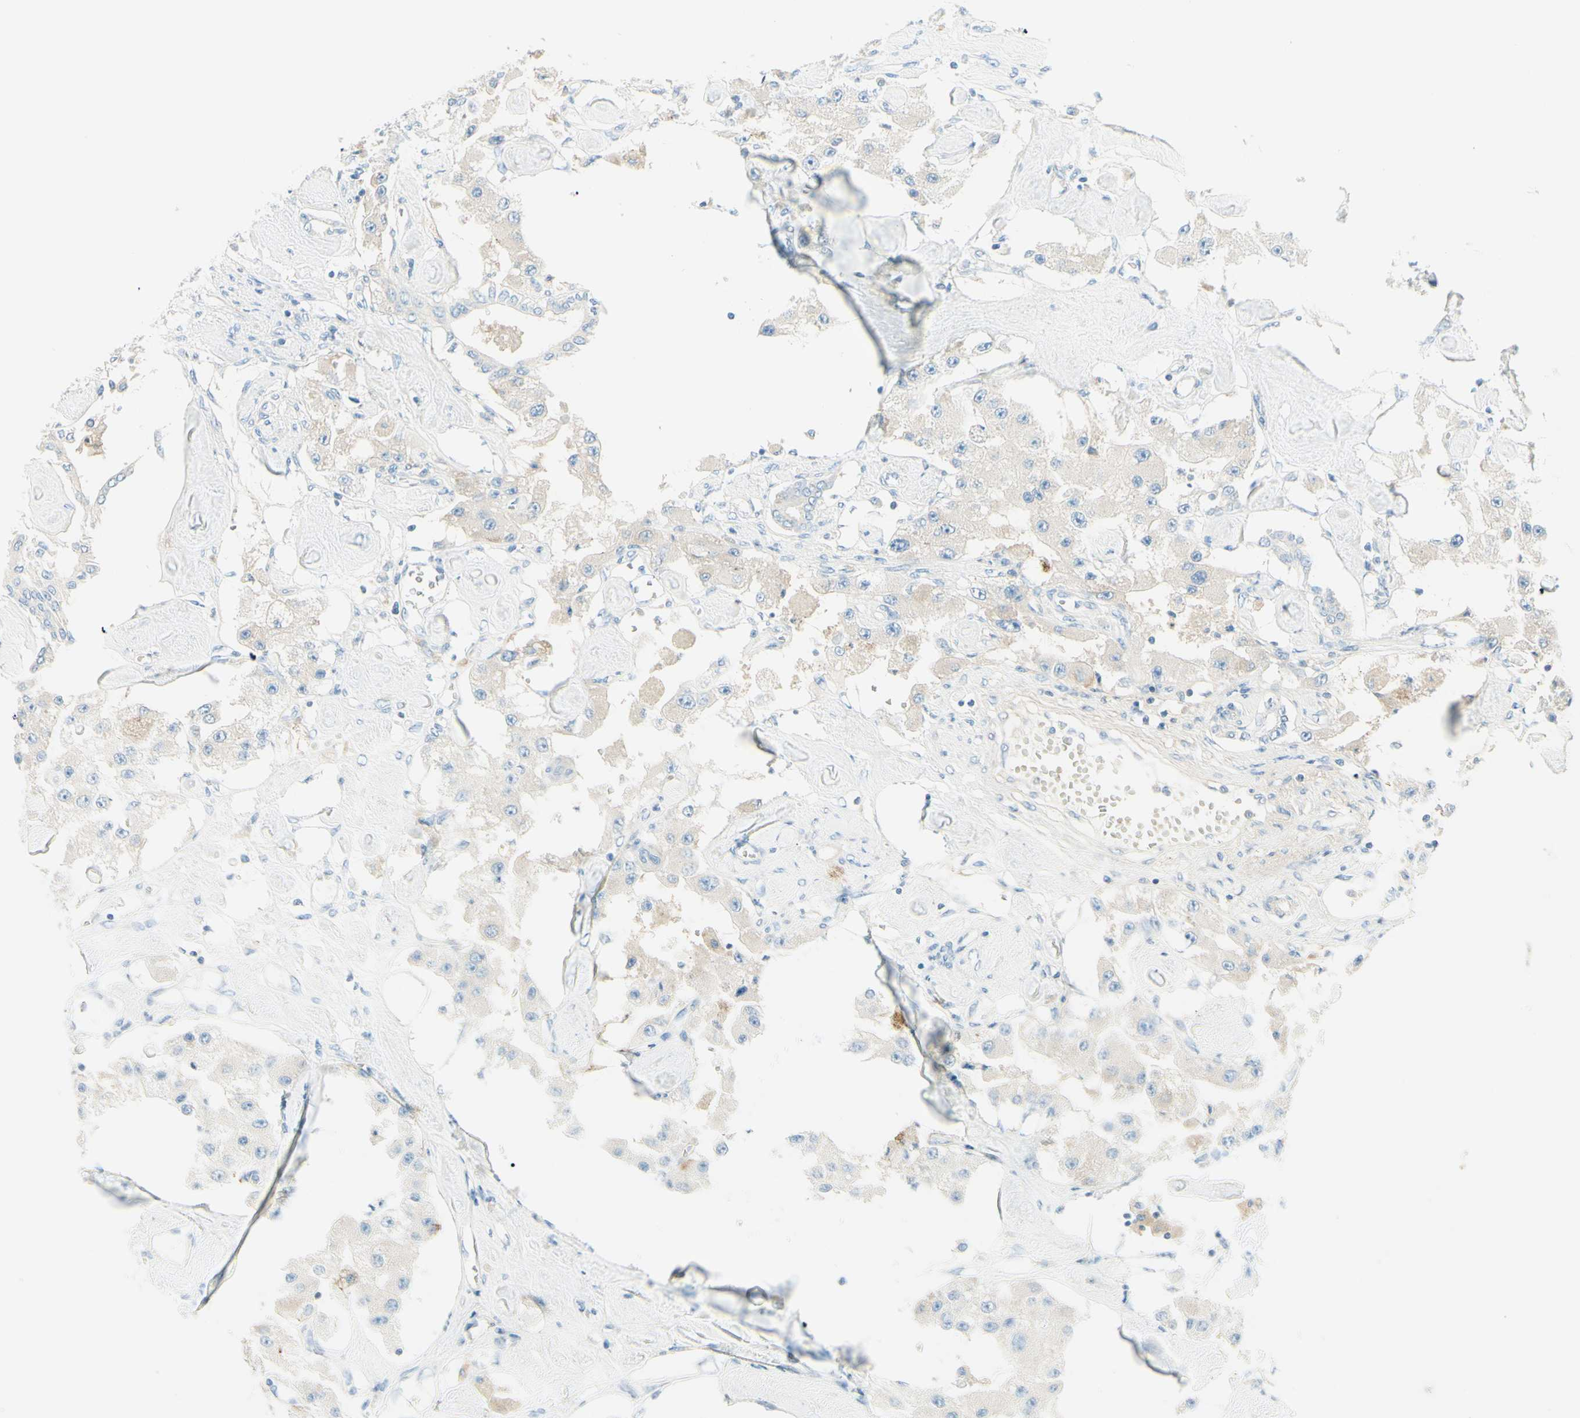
{"staining": {"intensity": "weak", "quantity": "25%-75%", "location": "cytoplasmic/membranous"}, "tissue": "carcinoid", "cell_type": "Tumor cells", "image_type": "cancer", "snomed": [{"axis": "morphology", "description": "Carcinoid, malignant, NOS"}, {"axis": "topography", "description": "Pancreas"}], "caption": "Immunohistochemistry (IHC) (DAB) staining of carcinoid (malignant) displays weak cytoplasmic/membranous protein positivity in approximately 25%-75% of tumor cells.", "gene": "NCBP2L", "patient": {"sex": "male", "age": 41}}